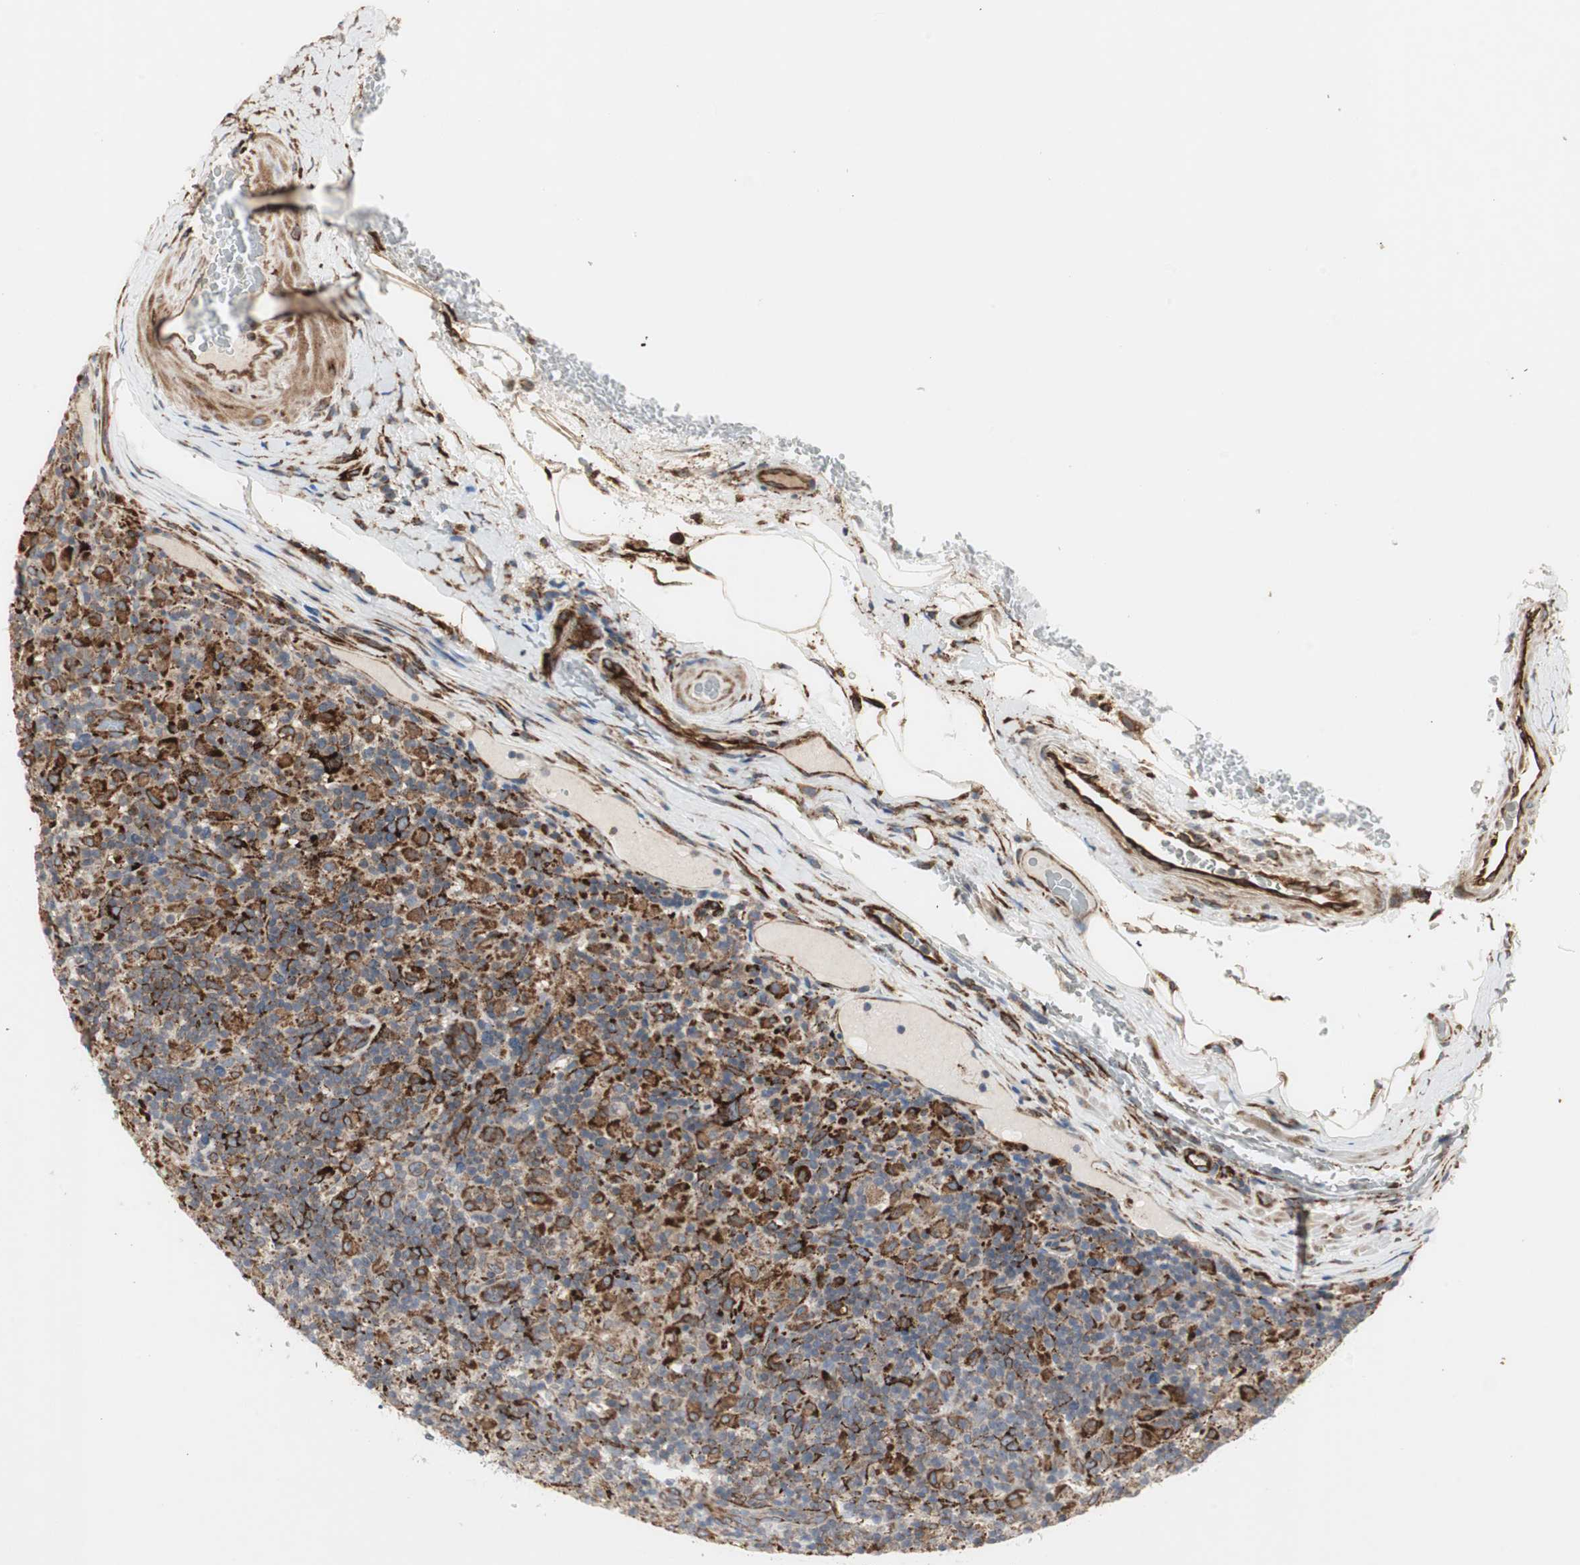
{"staining": {"intensity": "strong", "quantity": ">75%", "location": "cytoplasmic/membranous"}, "tissue": "lymphoma", "cell_type": "Tumor cells", "image_type": "cancer", "snomed": [{"axis": "morphology", "description": "Hodgkin's disease, NOS"}, {"axis": "topography", "description": "Lymph node"}], "caption": "DAB immunohistochemical staining of human lymphoma displays strong cytoplasmic/membranous protein expression in approximately >75% of tumor cells.", "gene": "H6PD", "patient": {"sex": "male", "age": 70}}